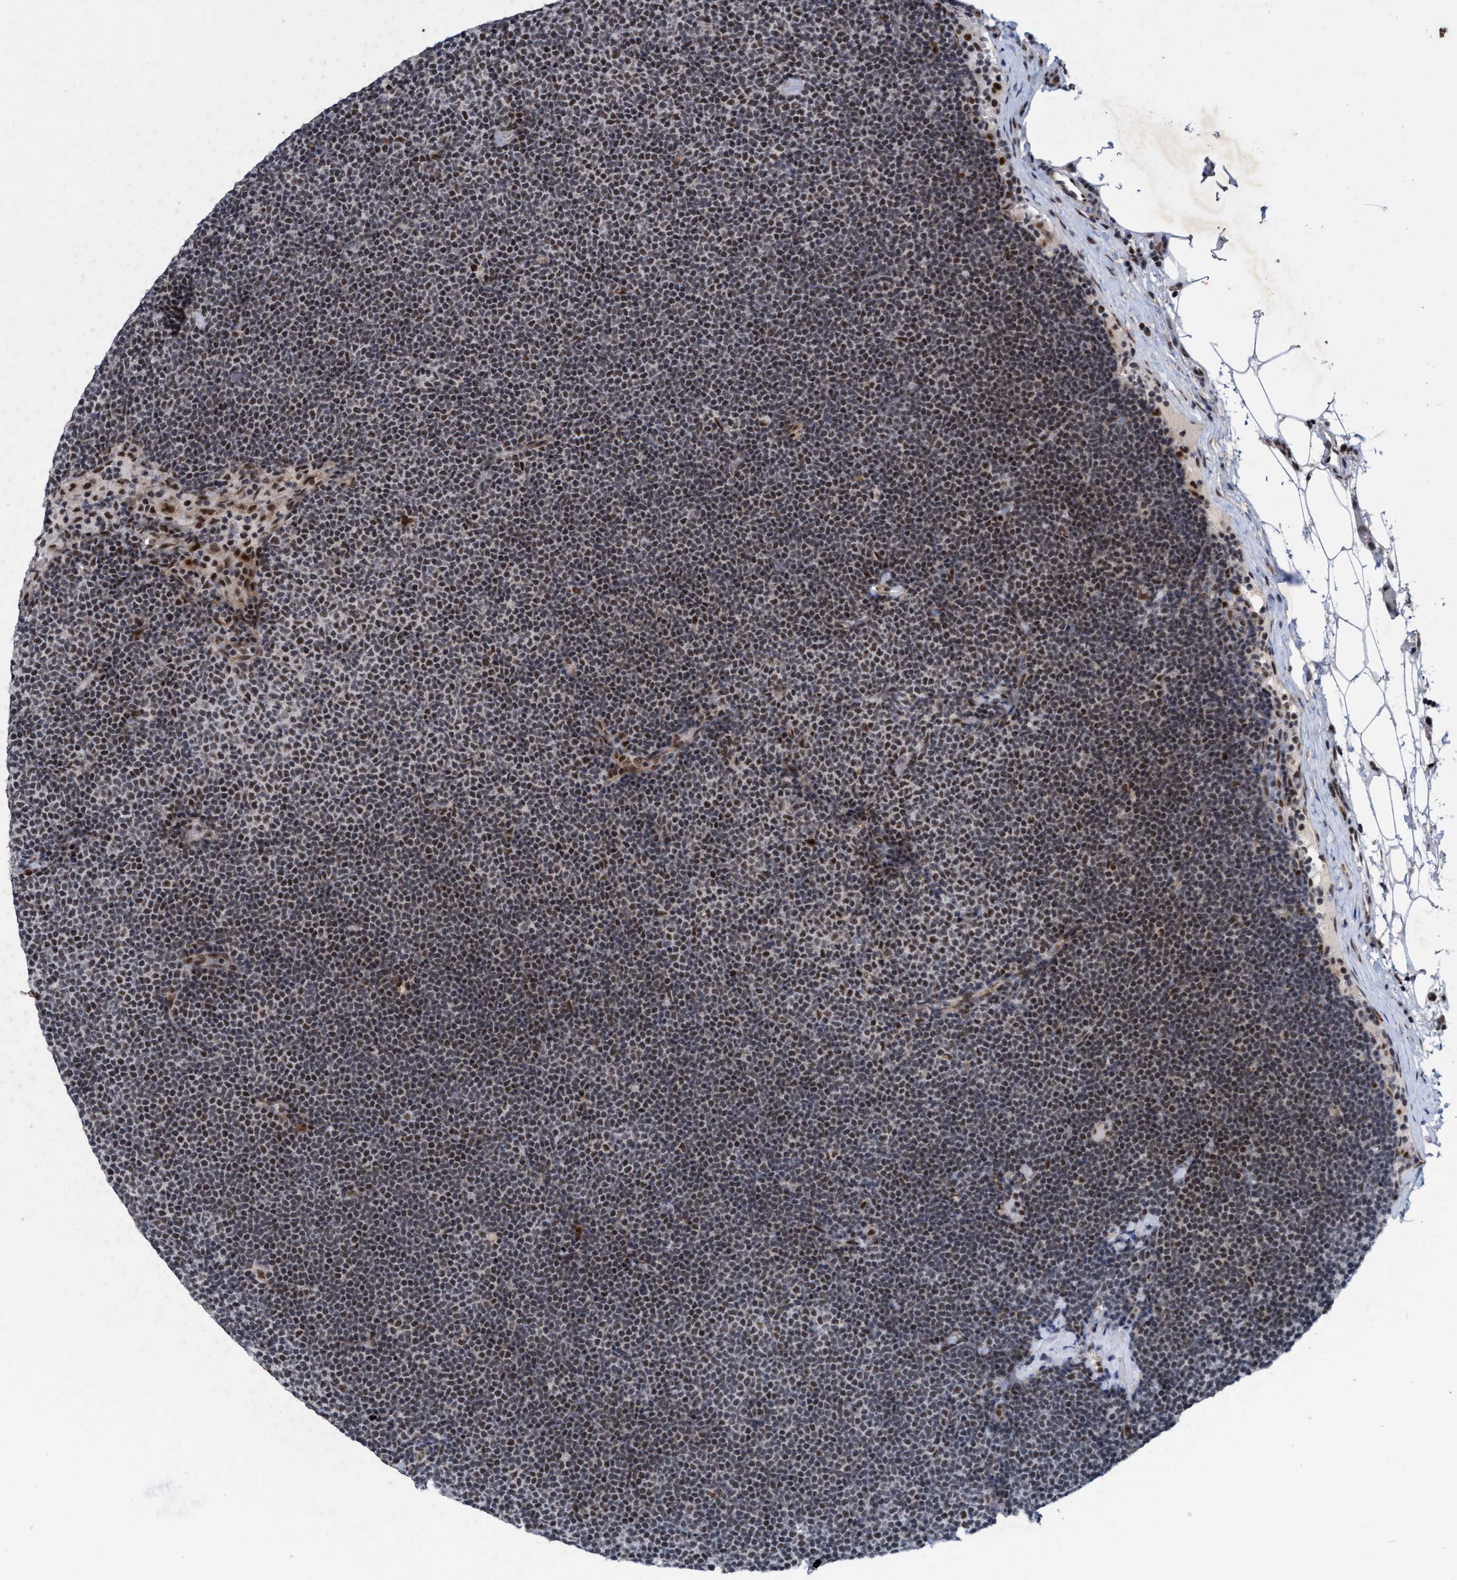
{"staining": {"intensity": "weak", "quantity": ">75%", "location": "nuclear"}, "tissue": "lymphoma", "cell_type": "Tumor cells", "image_type": "cancer", "snomed": [{"axis": "morphology", "description": "Malignant lymphoma, non-Hodgkin's type, Low grade"}, {"axis": "topography", "description": "Lymph node"}], "caption": "Immunohistochemical staining of lymphoma exhibits weak nuclear protein positivity in about >75% of tumor cells.", "gene": "GLT6D1", "patient": {"sex": "female", "age": 53}}